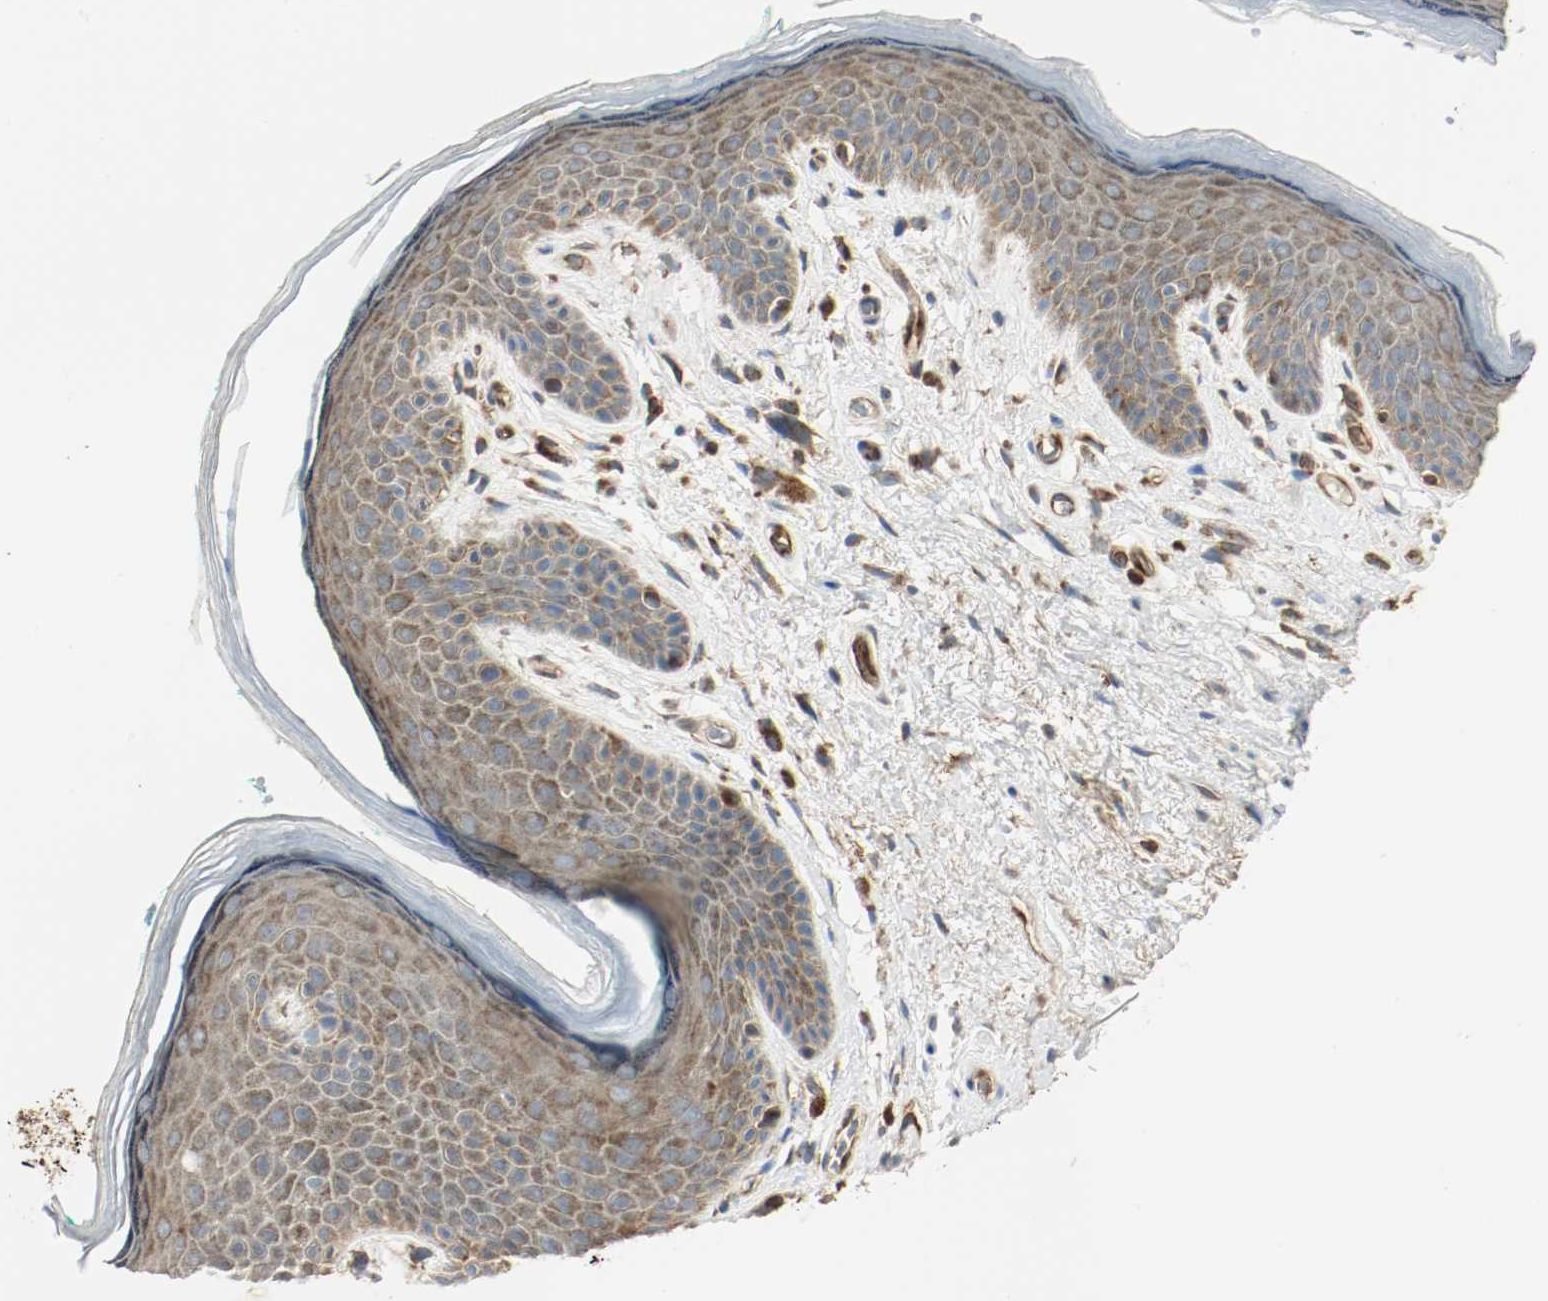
{"staining": {"intensity": "strong", "quantity": ">75%", "location": "cytoplasmic/membranous"}, "tissue": "skin", "cell_type": "Epidermal cells", "image_type": "normal", "snomed": [{"axis": "morphology", "description": "Normal tissue, NOS"}, {"axis": "topography", "description": "Anal"}], "caption": "An image of skin stained for a protein reveals strong cytoplasmic/membranous brown staining in epidermal cells. Nuclei are stained in blue.", "gene": "PLCG1", "patient": {"sex": "male", "age": 74}}